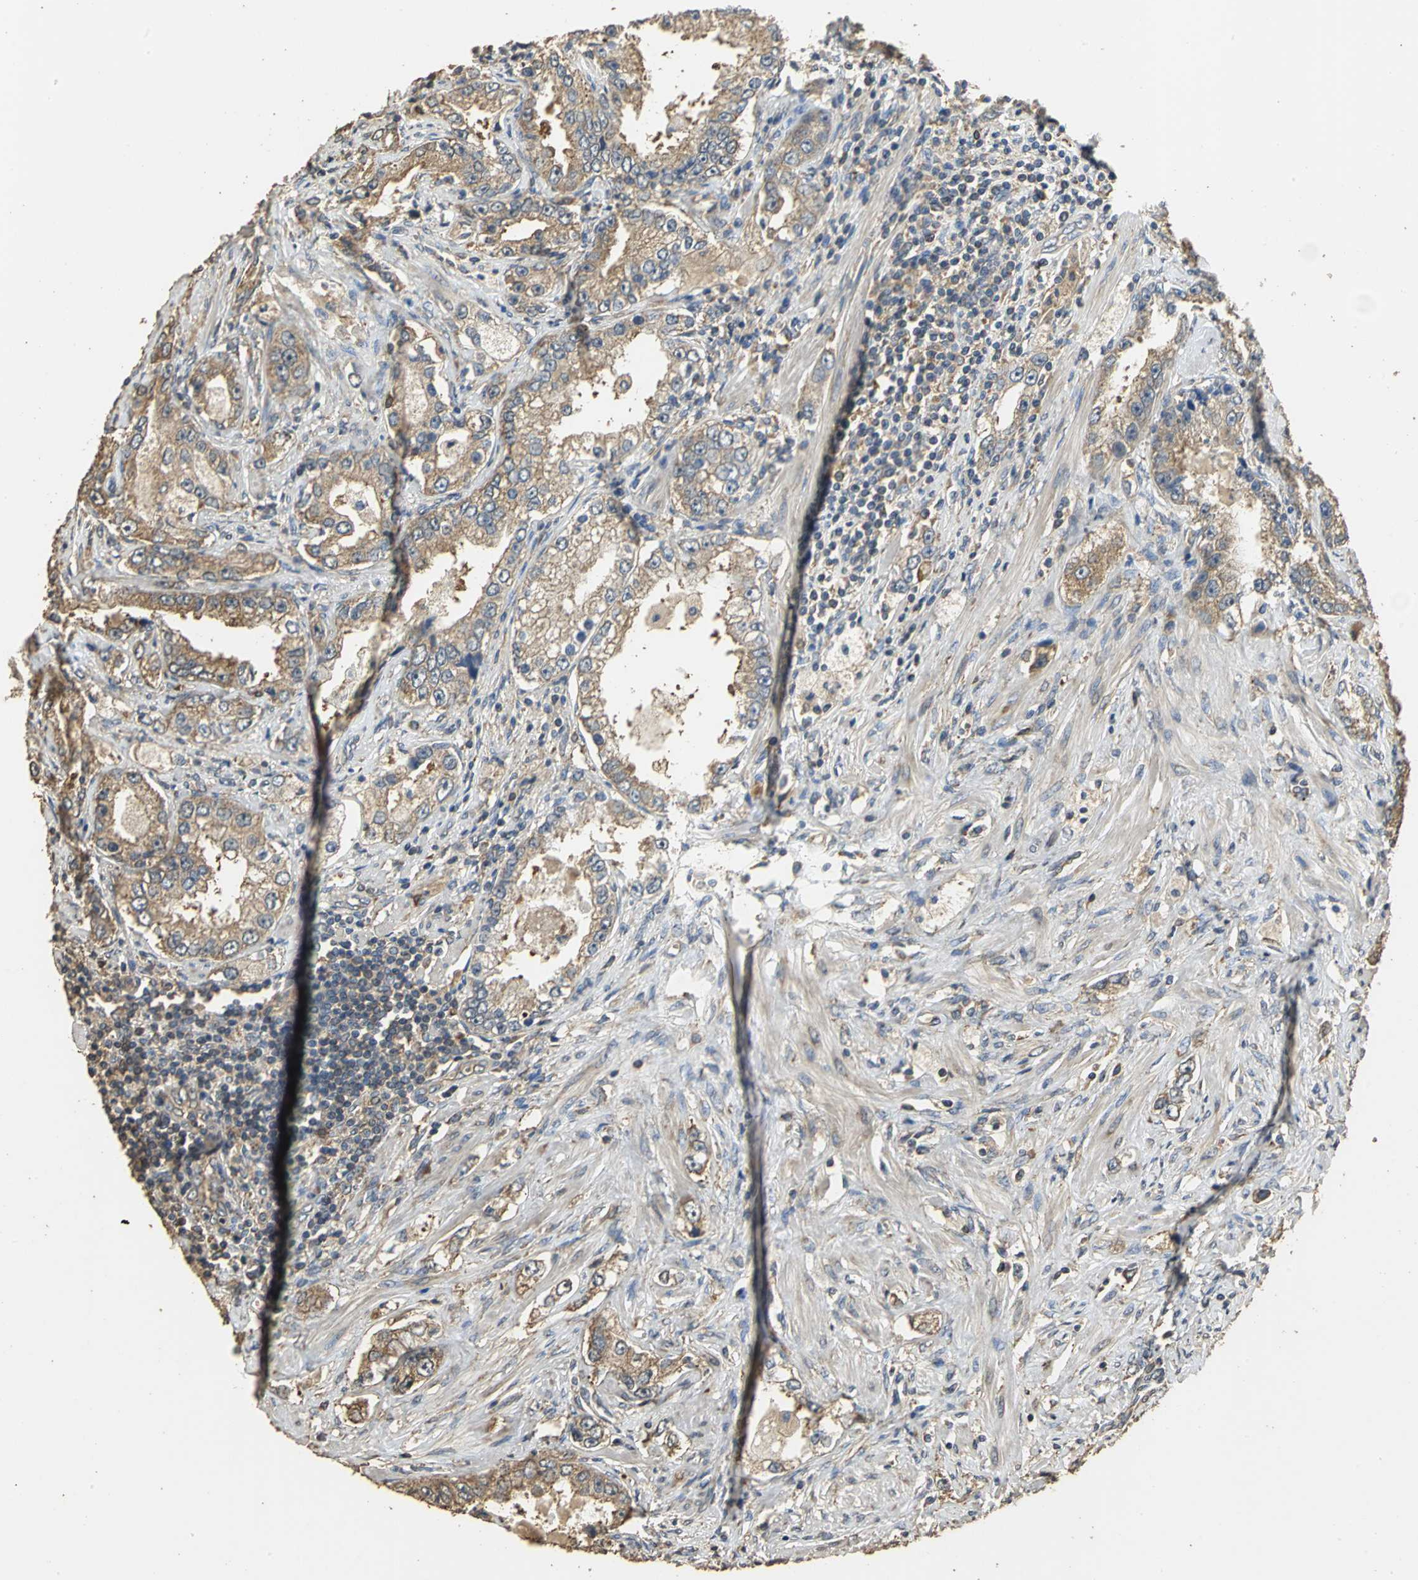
{"staining": {"intensity": "moderate", "quantity": ">75%", "location": "cytoplasmic/membranous"}, "tissue": "prostate cancer", "cell_type": "Tumor cells", "image_type": "cancer", "snomed": [{"axis": "morphology", "description": "Adenocarcinoma, High grade"}, {"axis": "topography", "description": "Prostate"}], "caption": "Prostate cancer tissue demonstrates moderate cytoplasmic/membranous staining in approximately >75% of tumor cells", "gene": "ACSL4", "patient": {"sex": "male", "age": 63}}